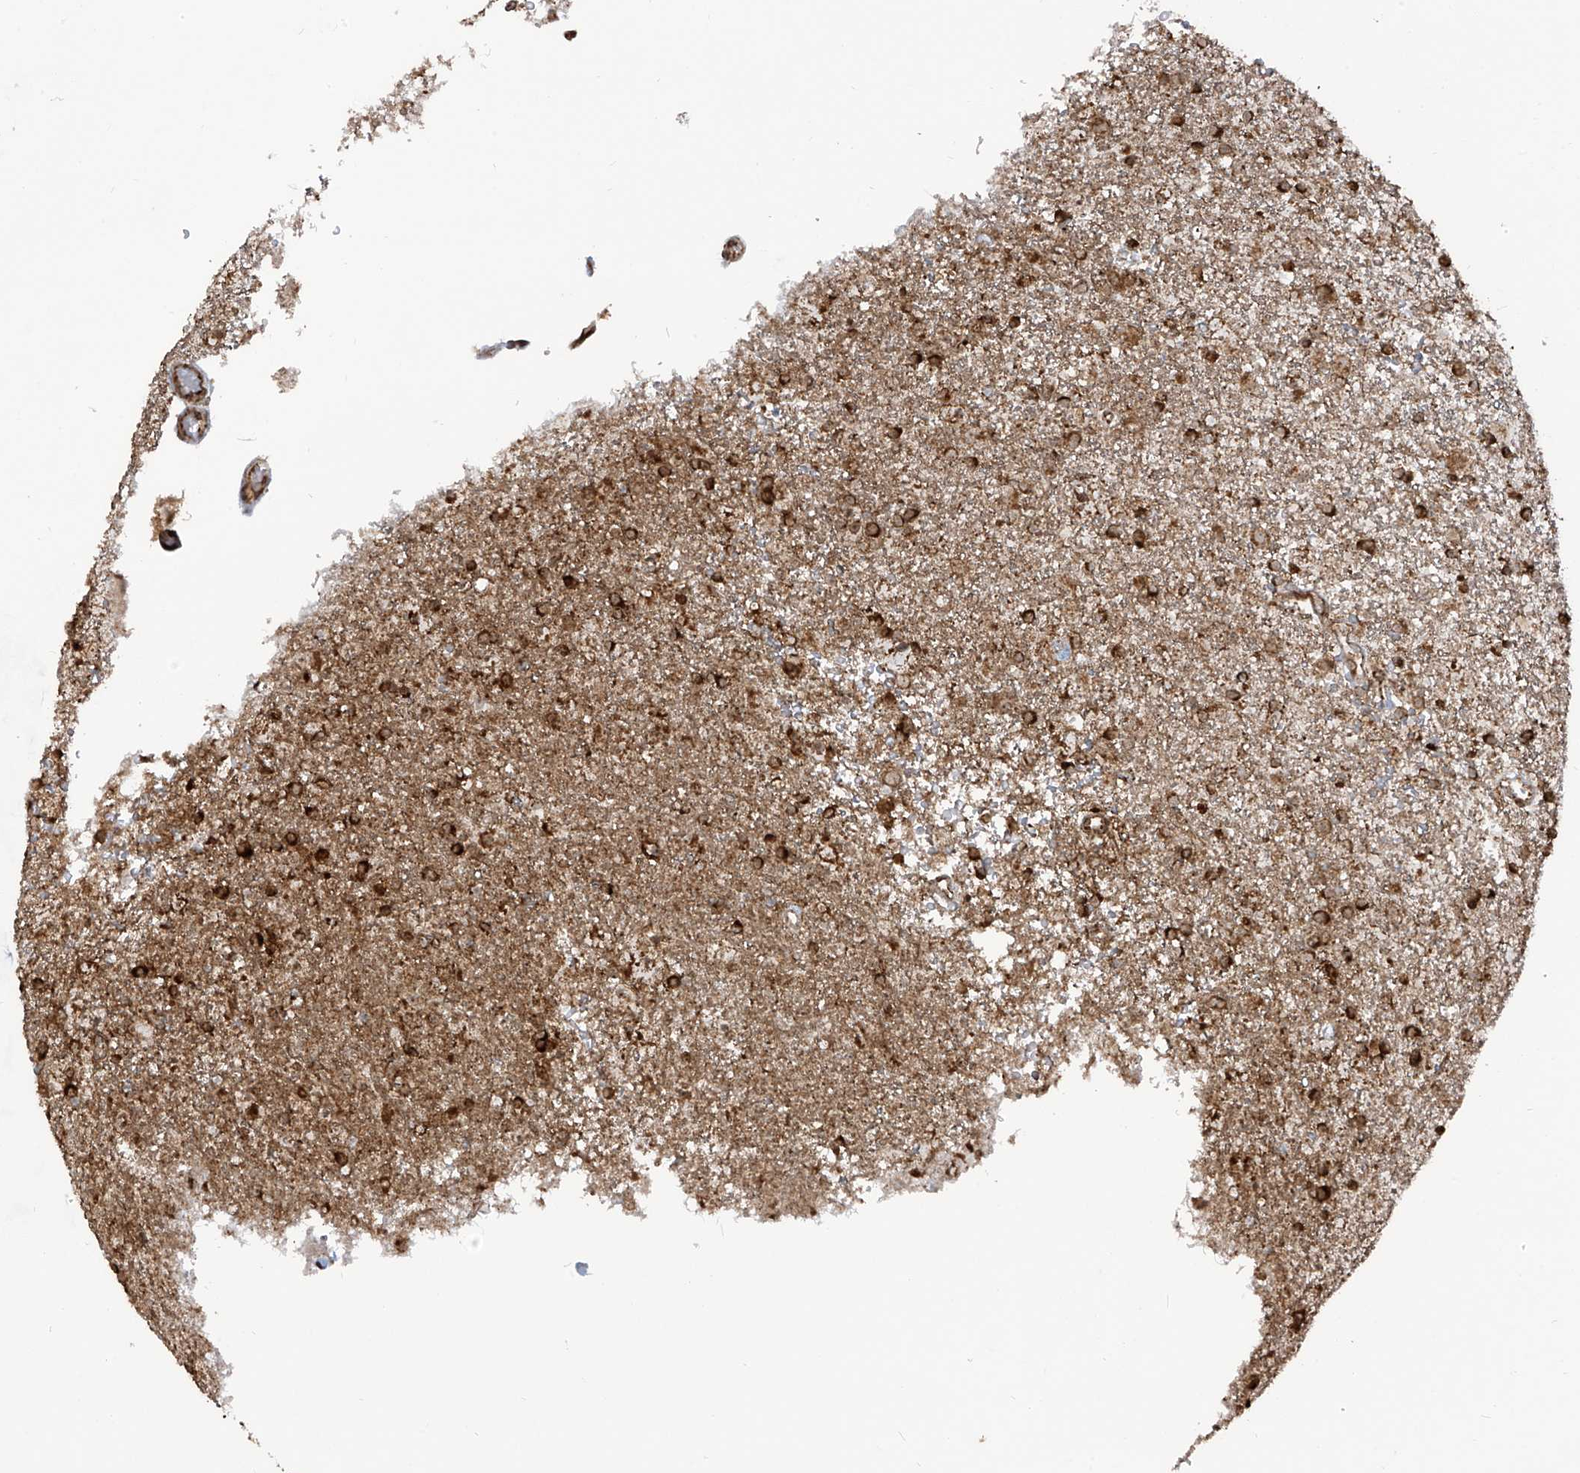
{"staining": {"intensity": "strong", "quantity": ">75%", "location": "cytoplasmic/membranous"}, "tissue": "glioma", "cell_type": "Tumor cells", "image_type": "cancer", "snomed": [{"axis": "morphology", "description": "Glioma, malignant, Low grade"}, {"axis": "topography", "description": "Brain"}], "caption": "Immunohistochemistry of malignant glioma (low-grade) displays high levels of strong cytoplasmic/membranous positivity in approximately >75% of tumor cells. (DAB (3,3'-diaminobenzidine) = brown stain, brightfield microscopy at high magnification).", "gene": "TRIM67", "patient": {"sex": "male", "age": 65}}